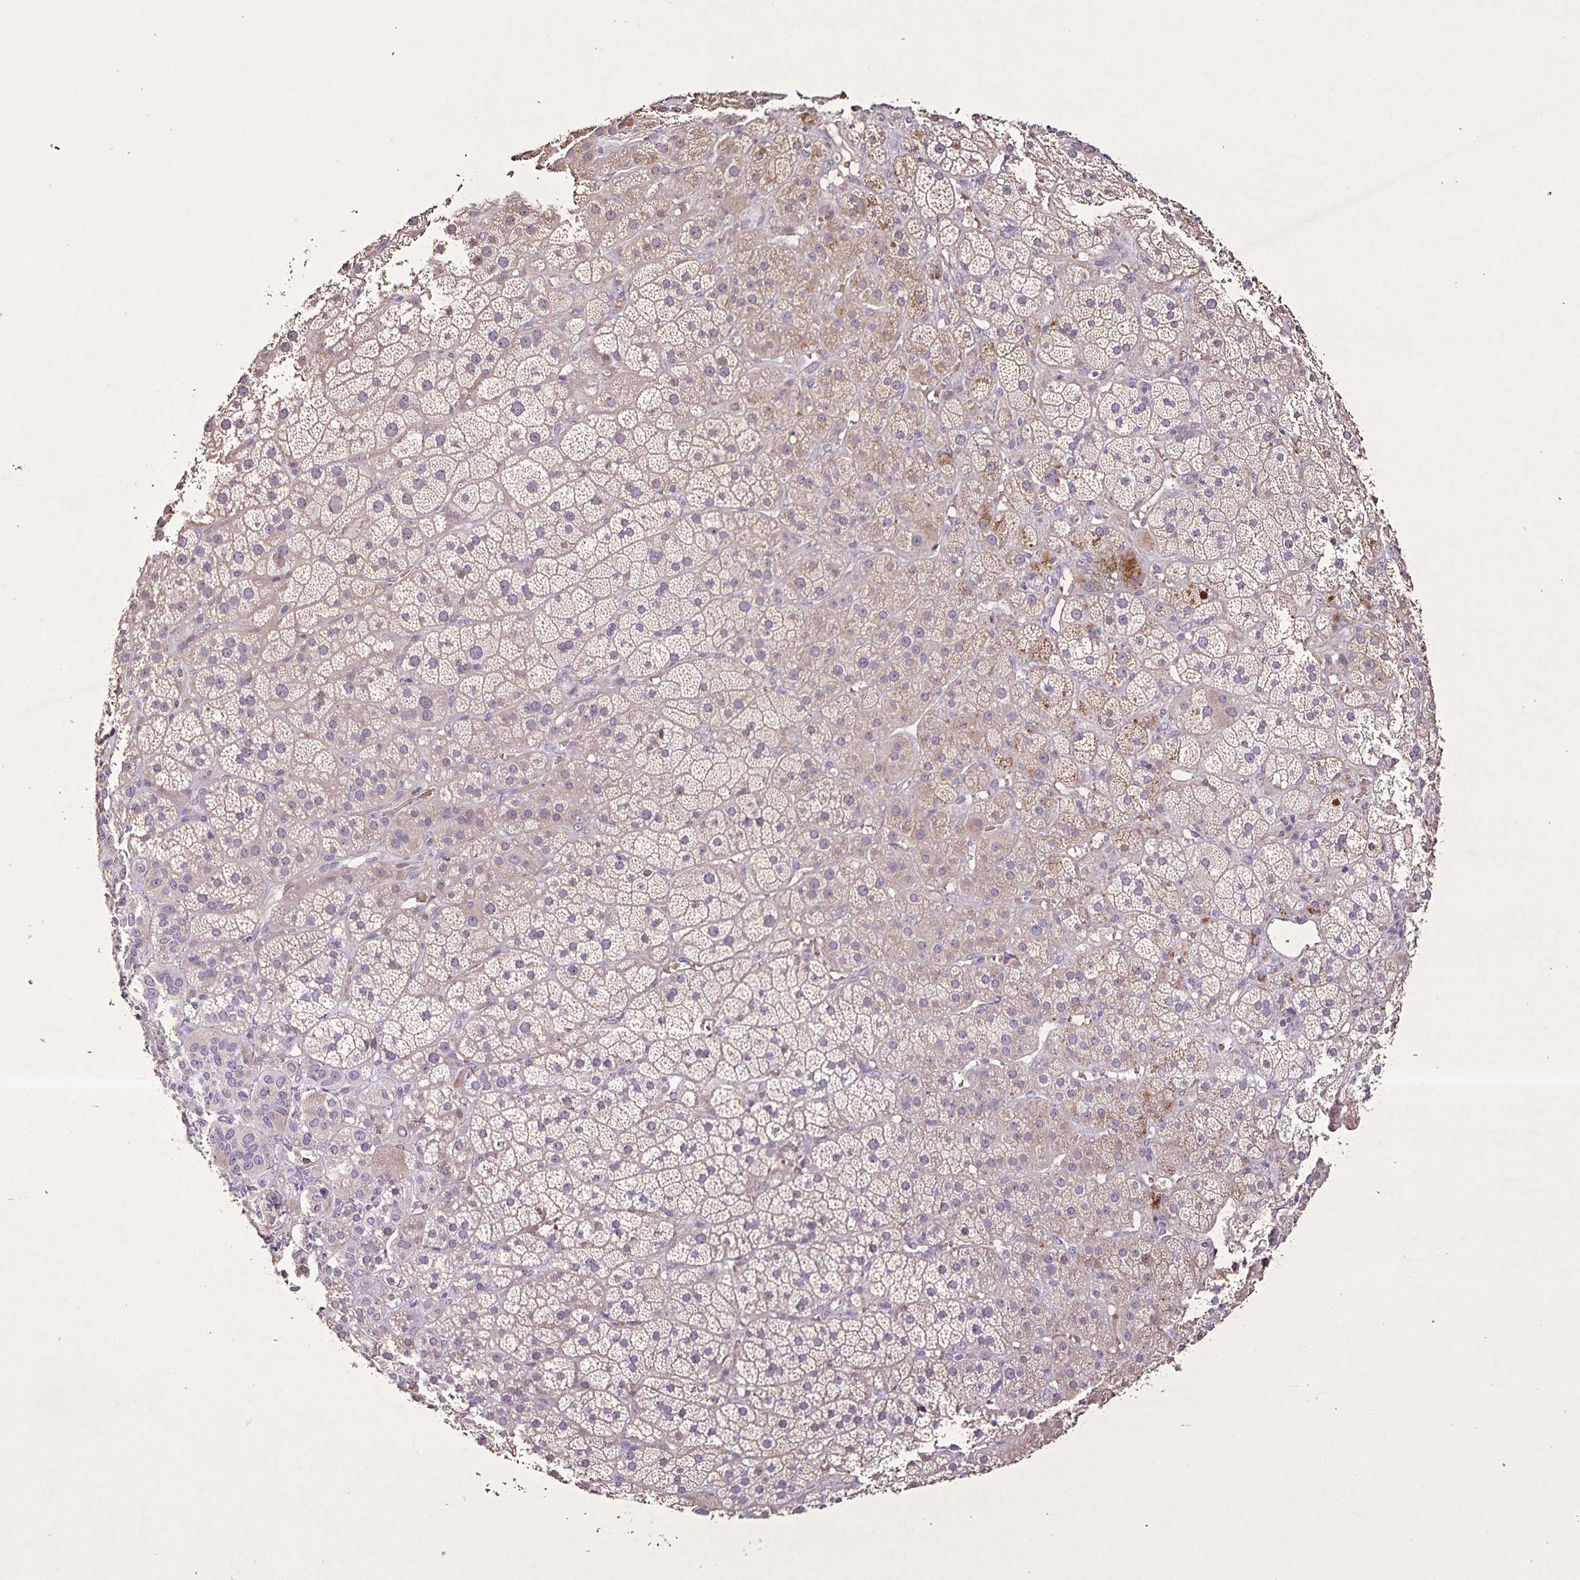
{"staining": {"intensity": "weak", "quantity": "25%-75%", "location": "cytoplasmic/membranous,nuclear"}, "tissue": "adrenal gland", "cell_type": "Glandular cells", "image_type": "normal", "snomed": [{"axis": "morphology", "description": "Normal tissue, NOS"}, {"axis": "topography", "description": "Adrenal gland"}], "caption": "Adrenal gland stained with DAB immunohistochemistry exhibits low levels of weak cytoplasmic/membranous,nuclear staining in approximately 25%-75% of glandular cells.", "gene": "GDF2", "patient": {"sex": "male", "age": 57}}